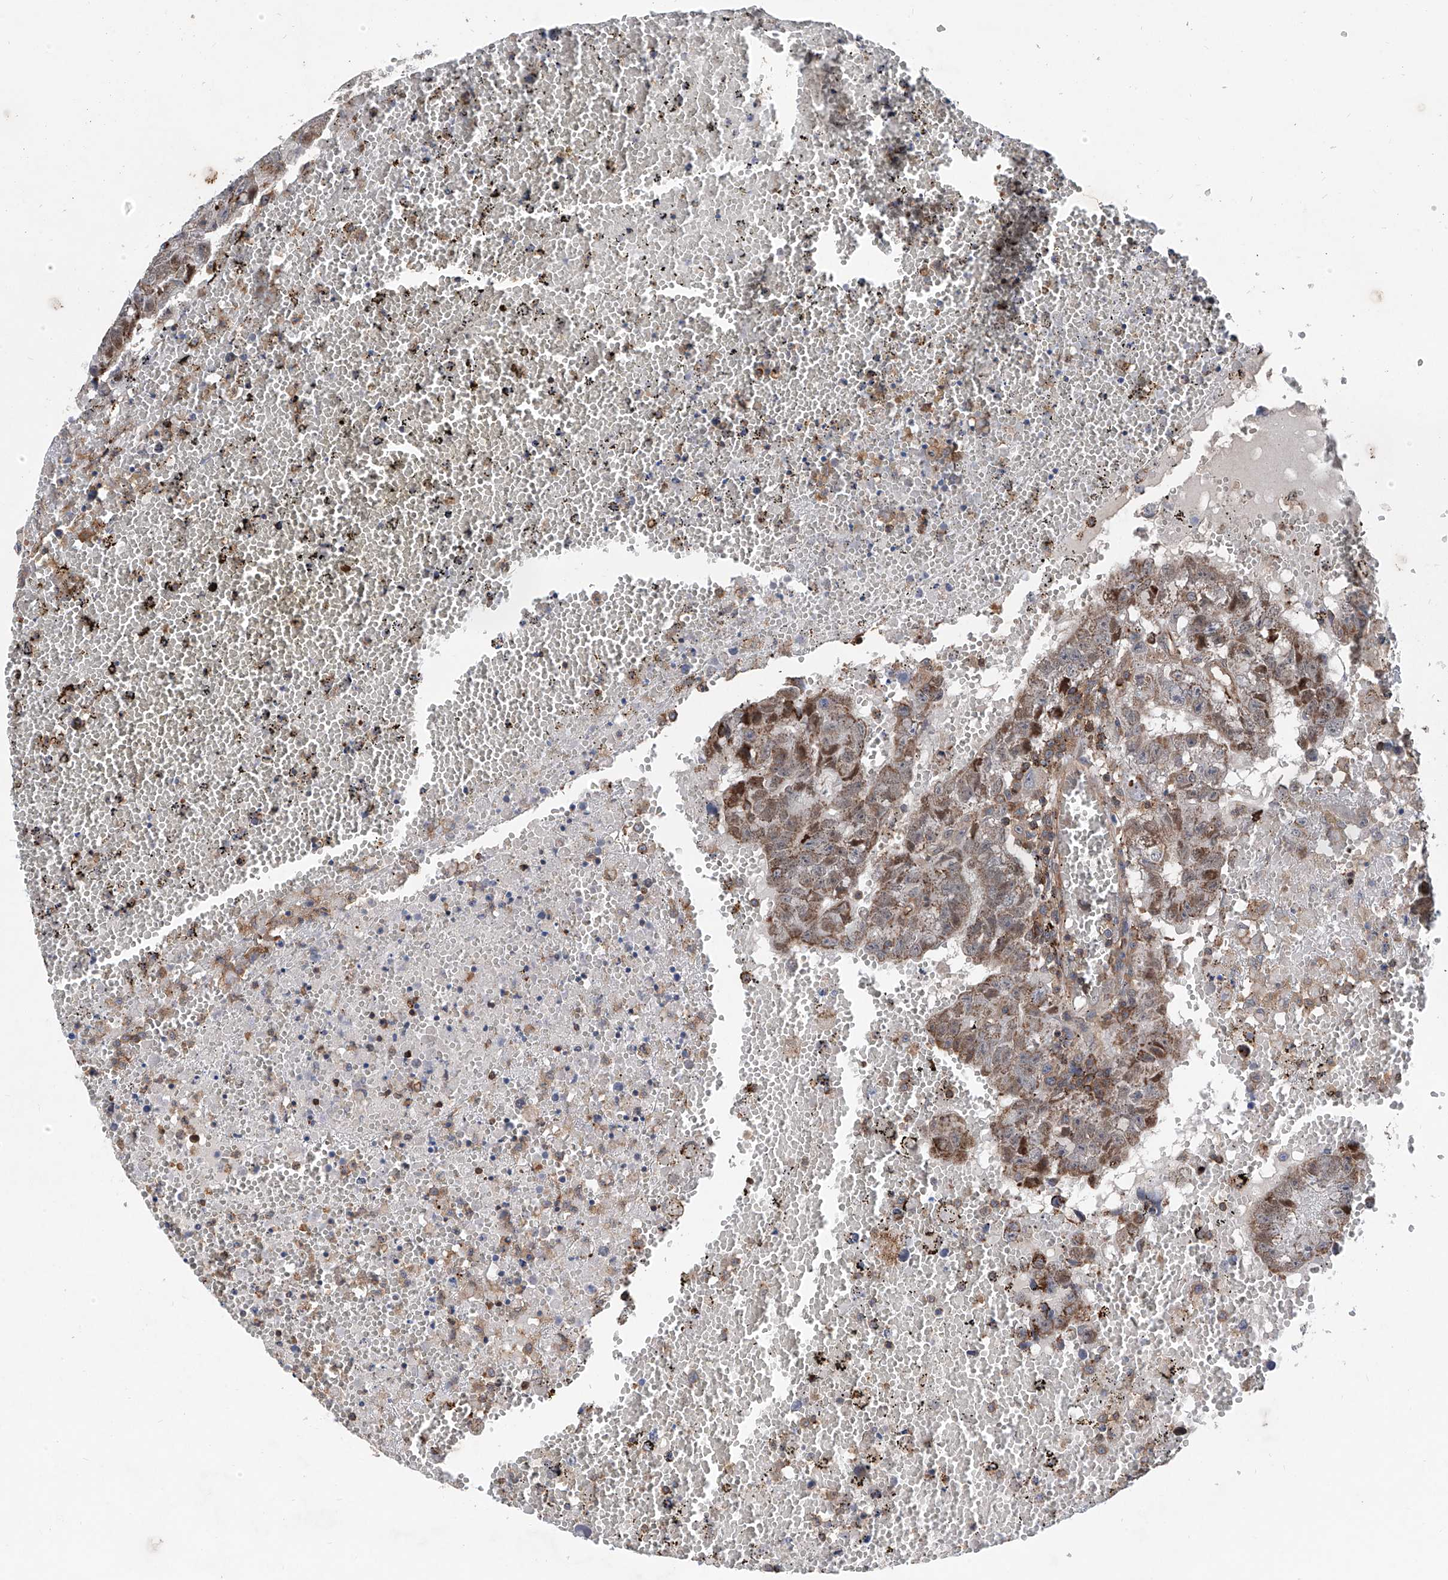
{"staining": {"intensity": "moderate", "quantity": "<25%", "location": "cytoplasmic/membranous"}, "tissue": "testis cancer", "cell_type": "Tumor cells", "image_type": "cancer", "snomed": [{"axis": "morphology", "description": "Carcinoma, Embryonal, NOS"}, {"axis": "topography", "description": "Testis"}], "caption": "Tumor cells reveal low levels of moderate cytoplasmic/membranous expression in about <25% of cells in embryonal carcinoma (testis).", "gene": "NT5C3A", "patient": {"sex": "male", "age": 25}}